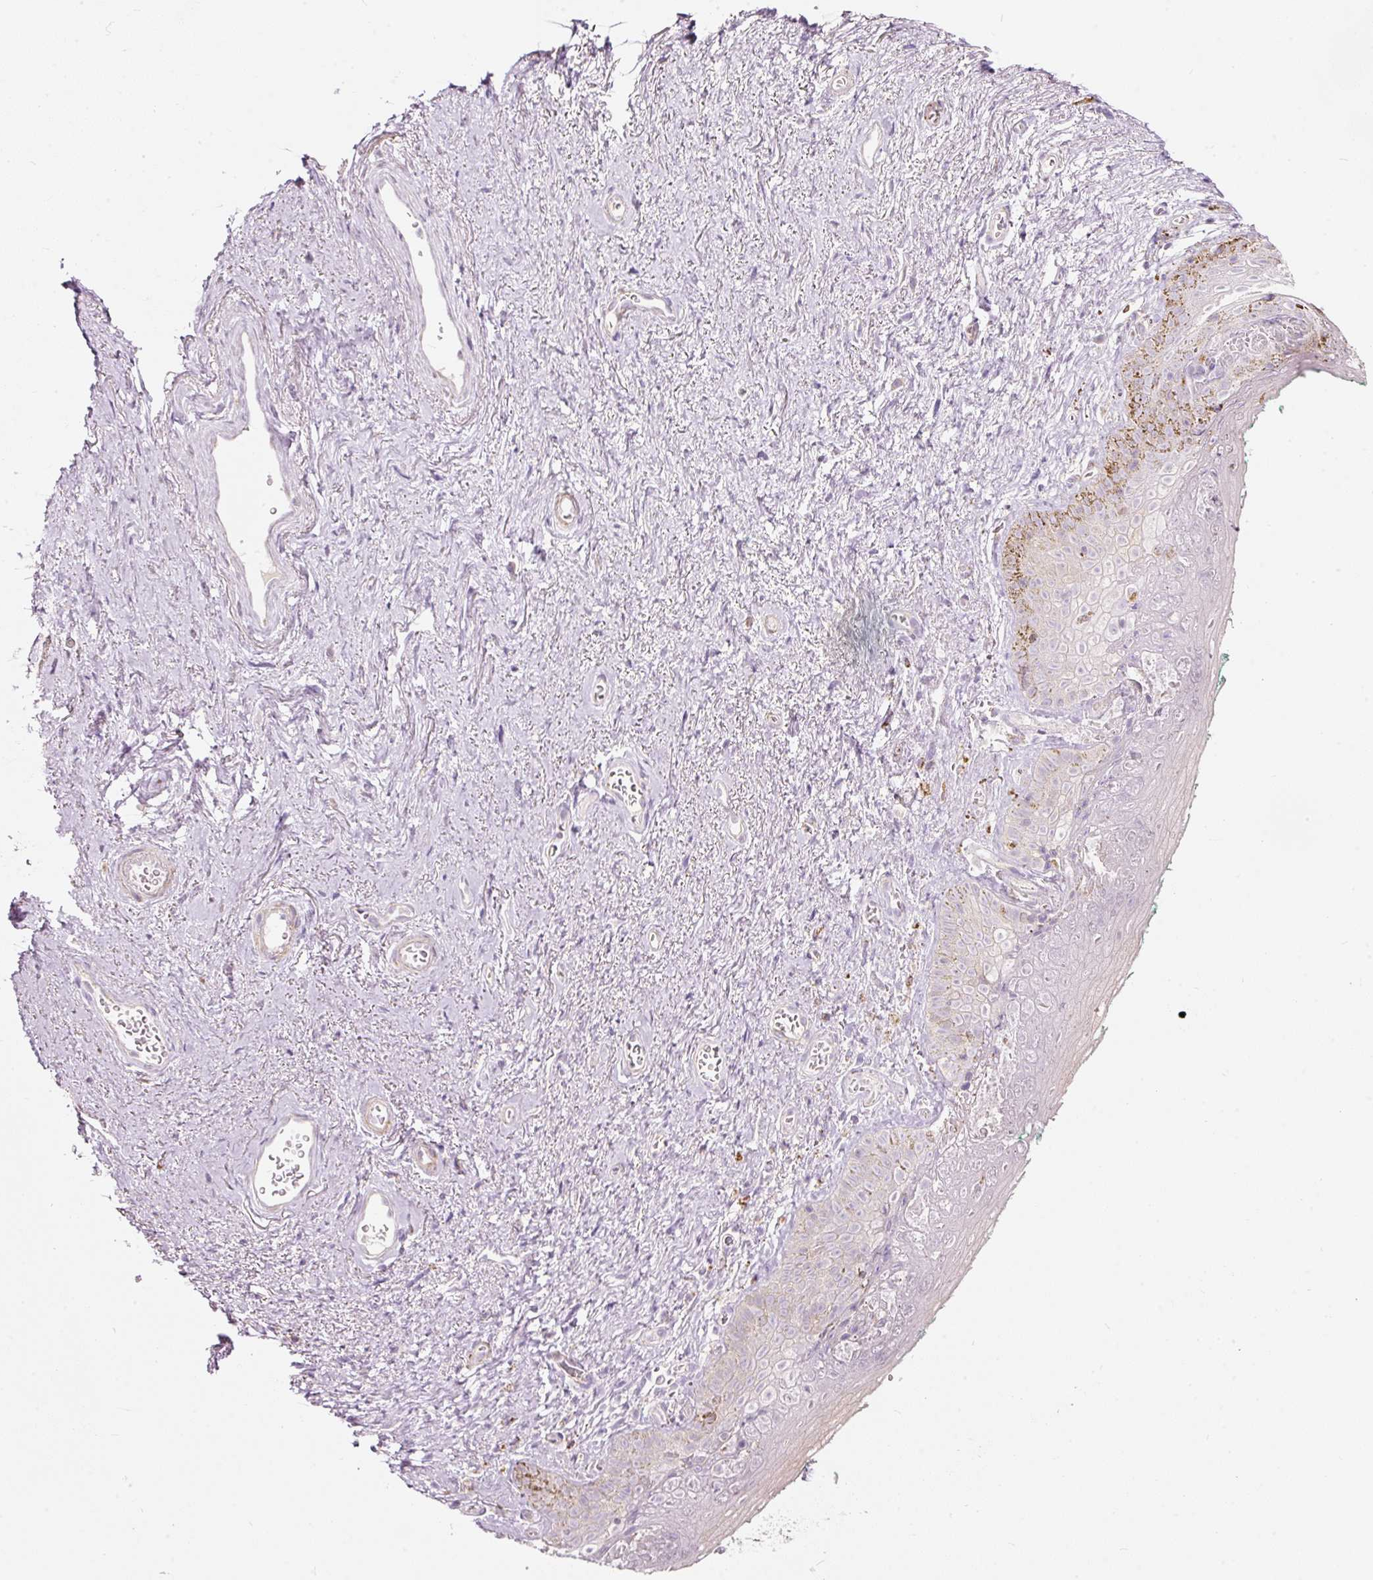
{"staining": {"intensity": "moderate", "quantity": "<25%", "location": "cytoplasmic/membranous"}, "tissue": "vagina", "cell_type": "Squamous epithelial cells", "image_type": "normal", "snomed": [{"axis": "morphology", "description": "Normal tissue, NOS"}, {"axis": "topography", "description": "Vulva"}, {"axis": "topography", "description": "Vagina"}, {"axis": "topography", "description": "Peripheral nerve tissue"}], "caption": "The image displays staining of unremarkable vagina, revealing moderate cytoplasmic/membranous protein staining (brown color) within squamous epithelial cells.", "gene": "MTHFD2", "patient": {"sex": "female", "age": 66}}